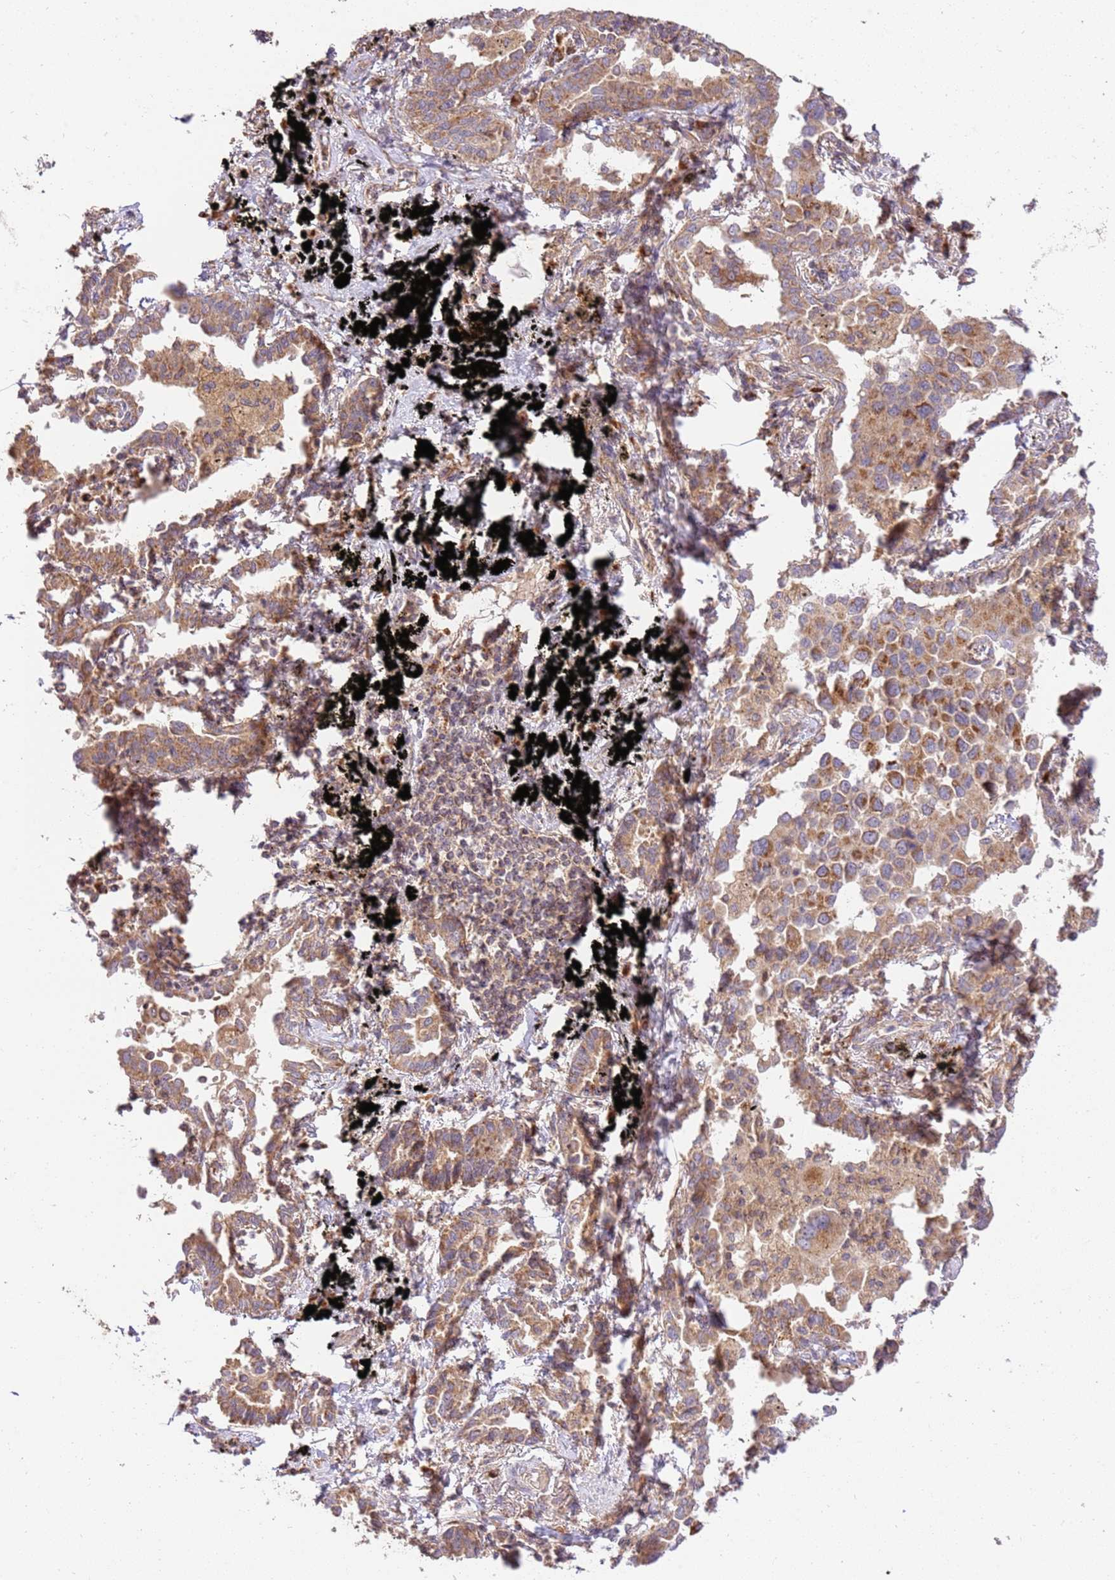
{"staining": {"intensity": "moderate", "quantity": ">75%", "location": "cytoplasmic/membranous"}, "tissue": "lung cancer", "cell_type": "Tumor cells", "image_type": "cancer", "snomed": [{"axis": "morphology", "description": "Adenocarcinoma, NOS"}, {"axis": "topography", "description": "Lung"}], "caption": "An image of human lung cancer (adenocarcinoma) stained for a protein exhibits moderate cytoplasmic/membranous brown staining in tumor cells. (IHC, brightfield microscopy, high magnification).", "gene": "SPATA2L", "patient": {"sex": "male", "age": 67}}